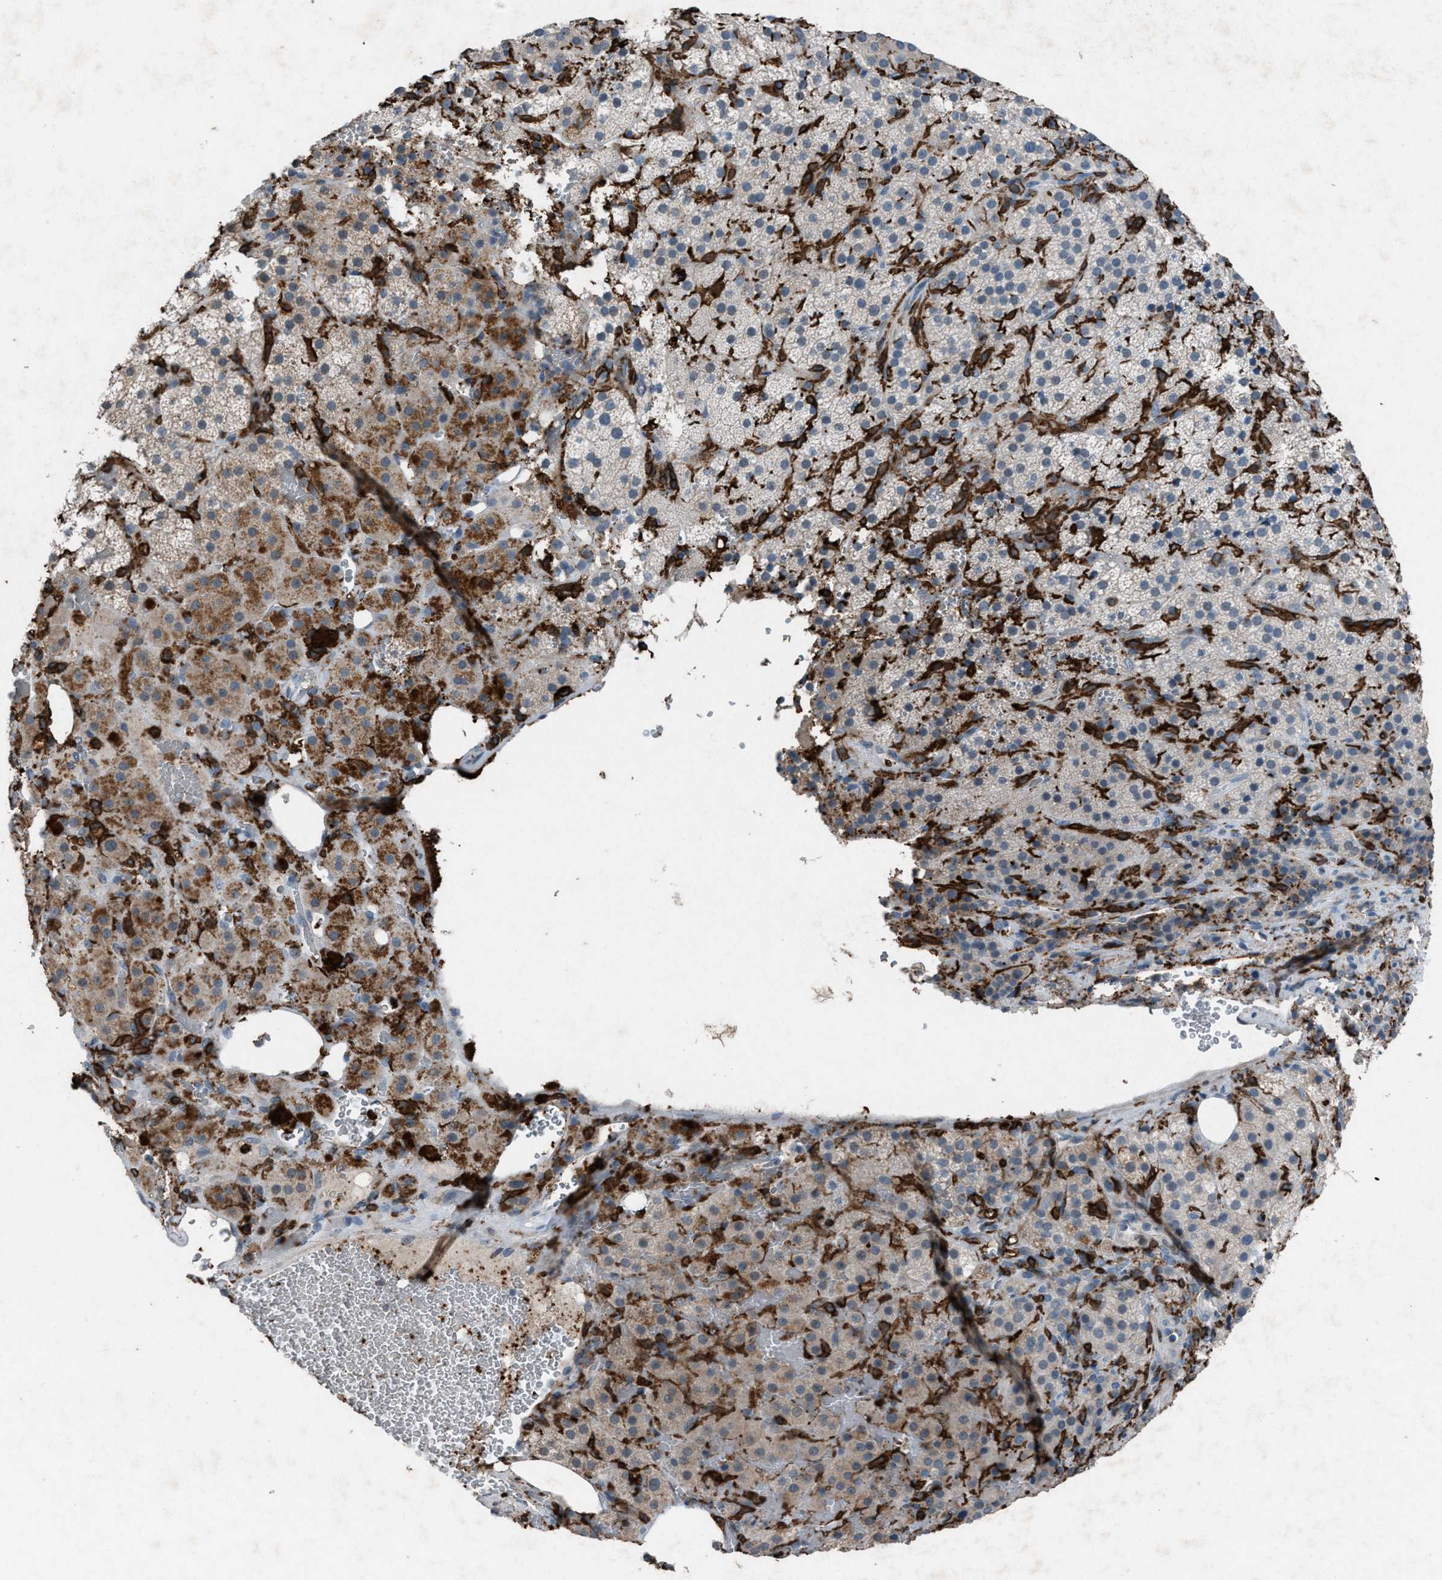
{"staining": {"intensity": "moderate", "quantity": "25%-75%", "location": "cytoplasmic/membranous"}, "tissue": "adrenal gland", "cell_type": "Glandular cells", "image_type": "normal", "snomed": [{"axis": "morphology", "description": "Normal tissue, NOS"}, {"axis": "topography", "description": "Adrenal gland"}], "caption": "Approximately 25%-75% of glandular cells in unremarkable human adrenal gland display moderate cytoplasmic/membranous protein expression as visualized by brown immunohistochemical staining.", "gene": "FCER1G", "patient": {"sex": "female", "age": 59}}